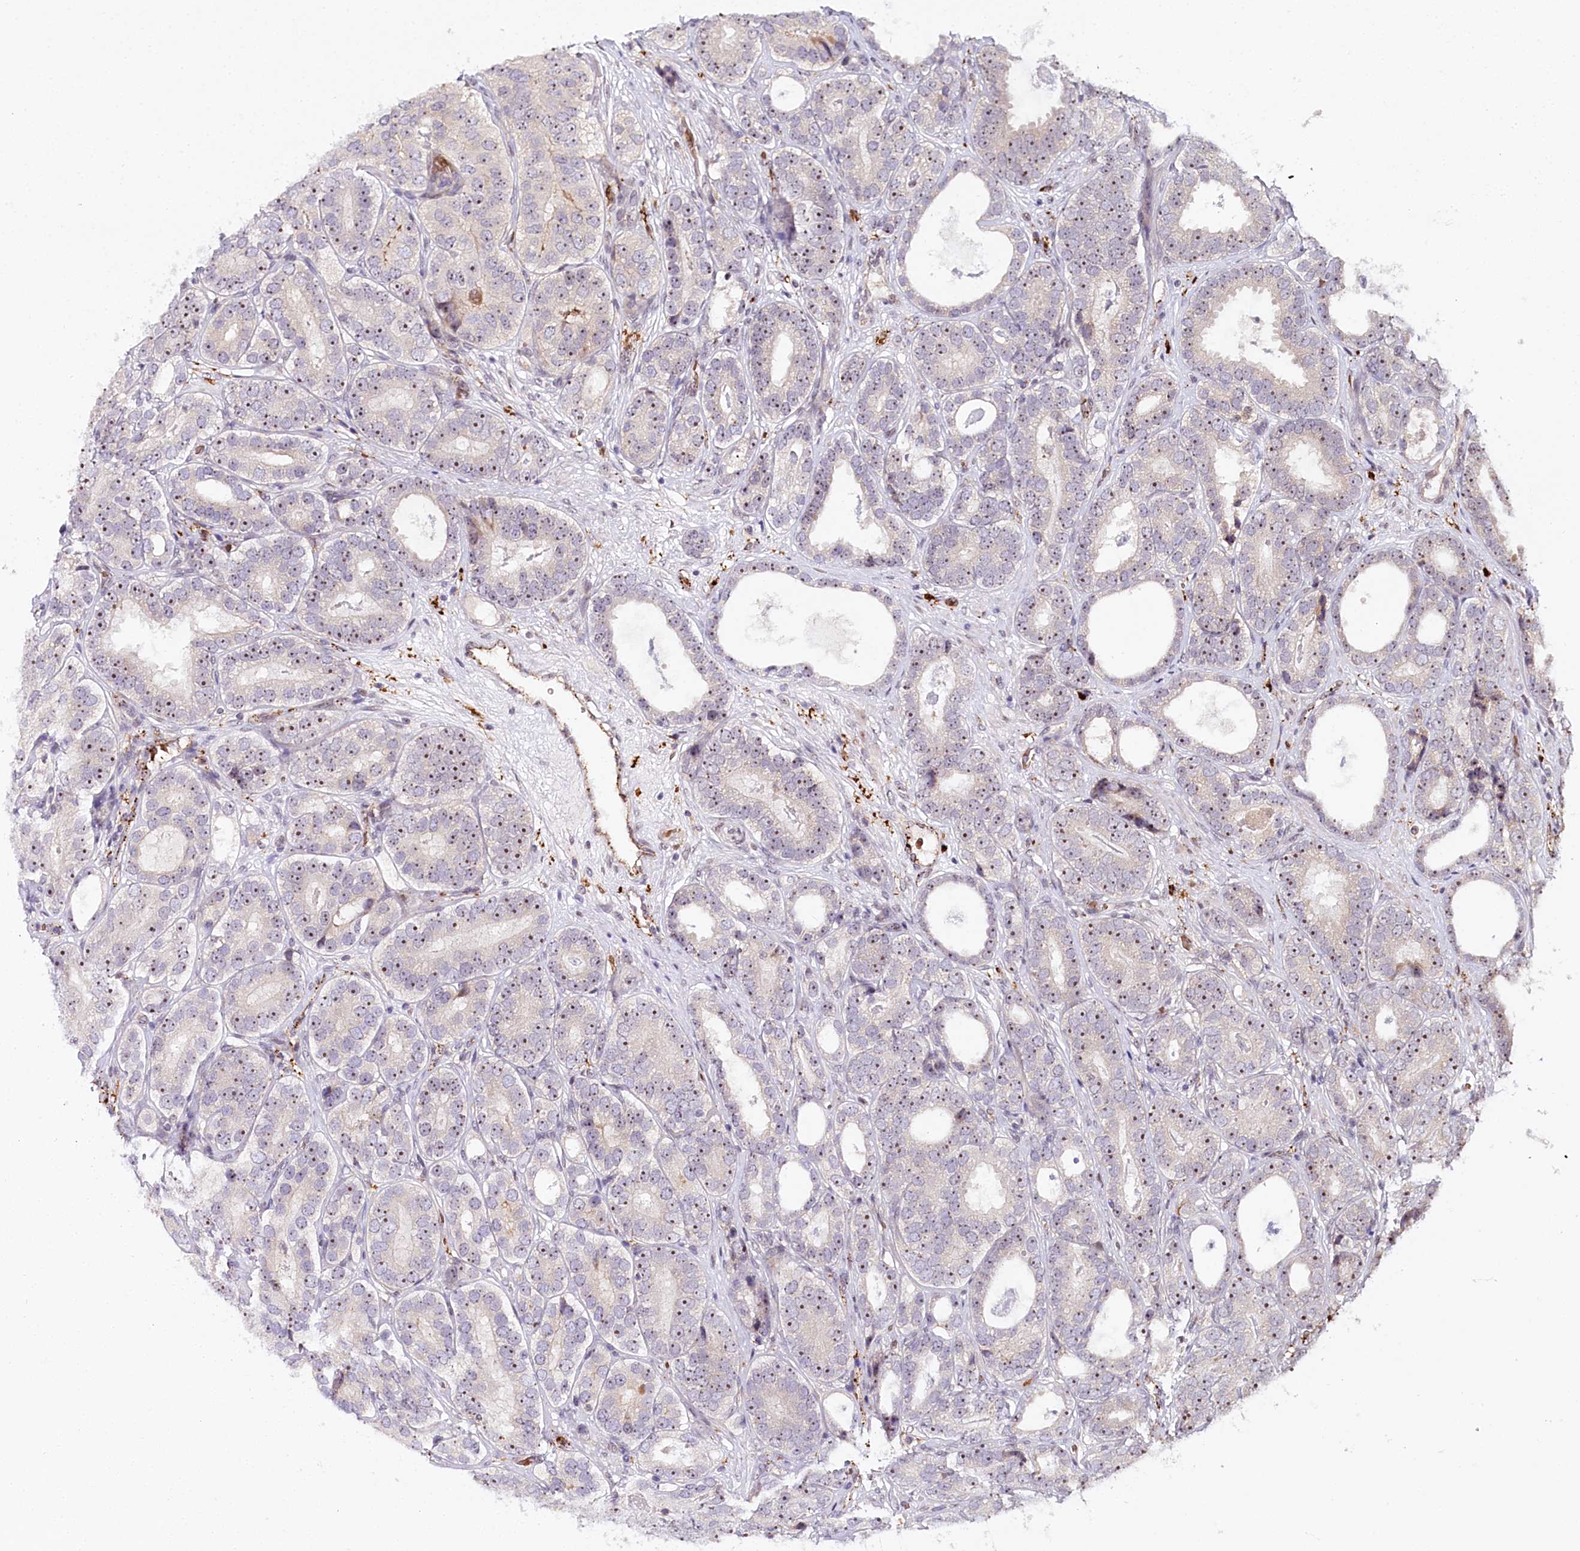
{"staining": {"intensity": "moderate", "quantity": "25%-75%", "location": "nuclear"}, "tissue": "prostate cancer", "cell_type": "Tumor cells", "image_type": "cancer", "snomed": [{"axis": "morphology", "description": "Adenocarcinoma, High grade"}, {"axis": "topography", "description": "Prostate"}], "caption": "Adenocarcinoma (high-grade) (prostate) stained for a protein shows moderate nuclear positivity in tumor cells. The protein of interest is stained brown, and the nuclei are stained in blue (DAB IHC with brightfield microscopy, high magnification).", "gene": "WDR36", "patient": {"sex": "male", "age": 56}}